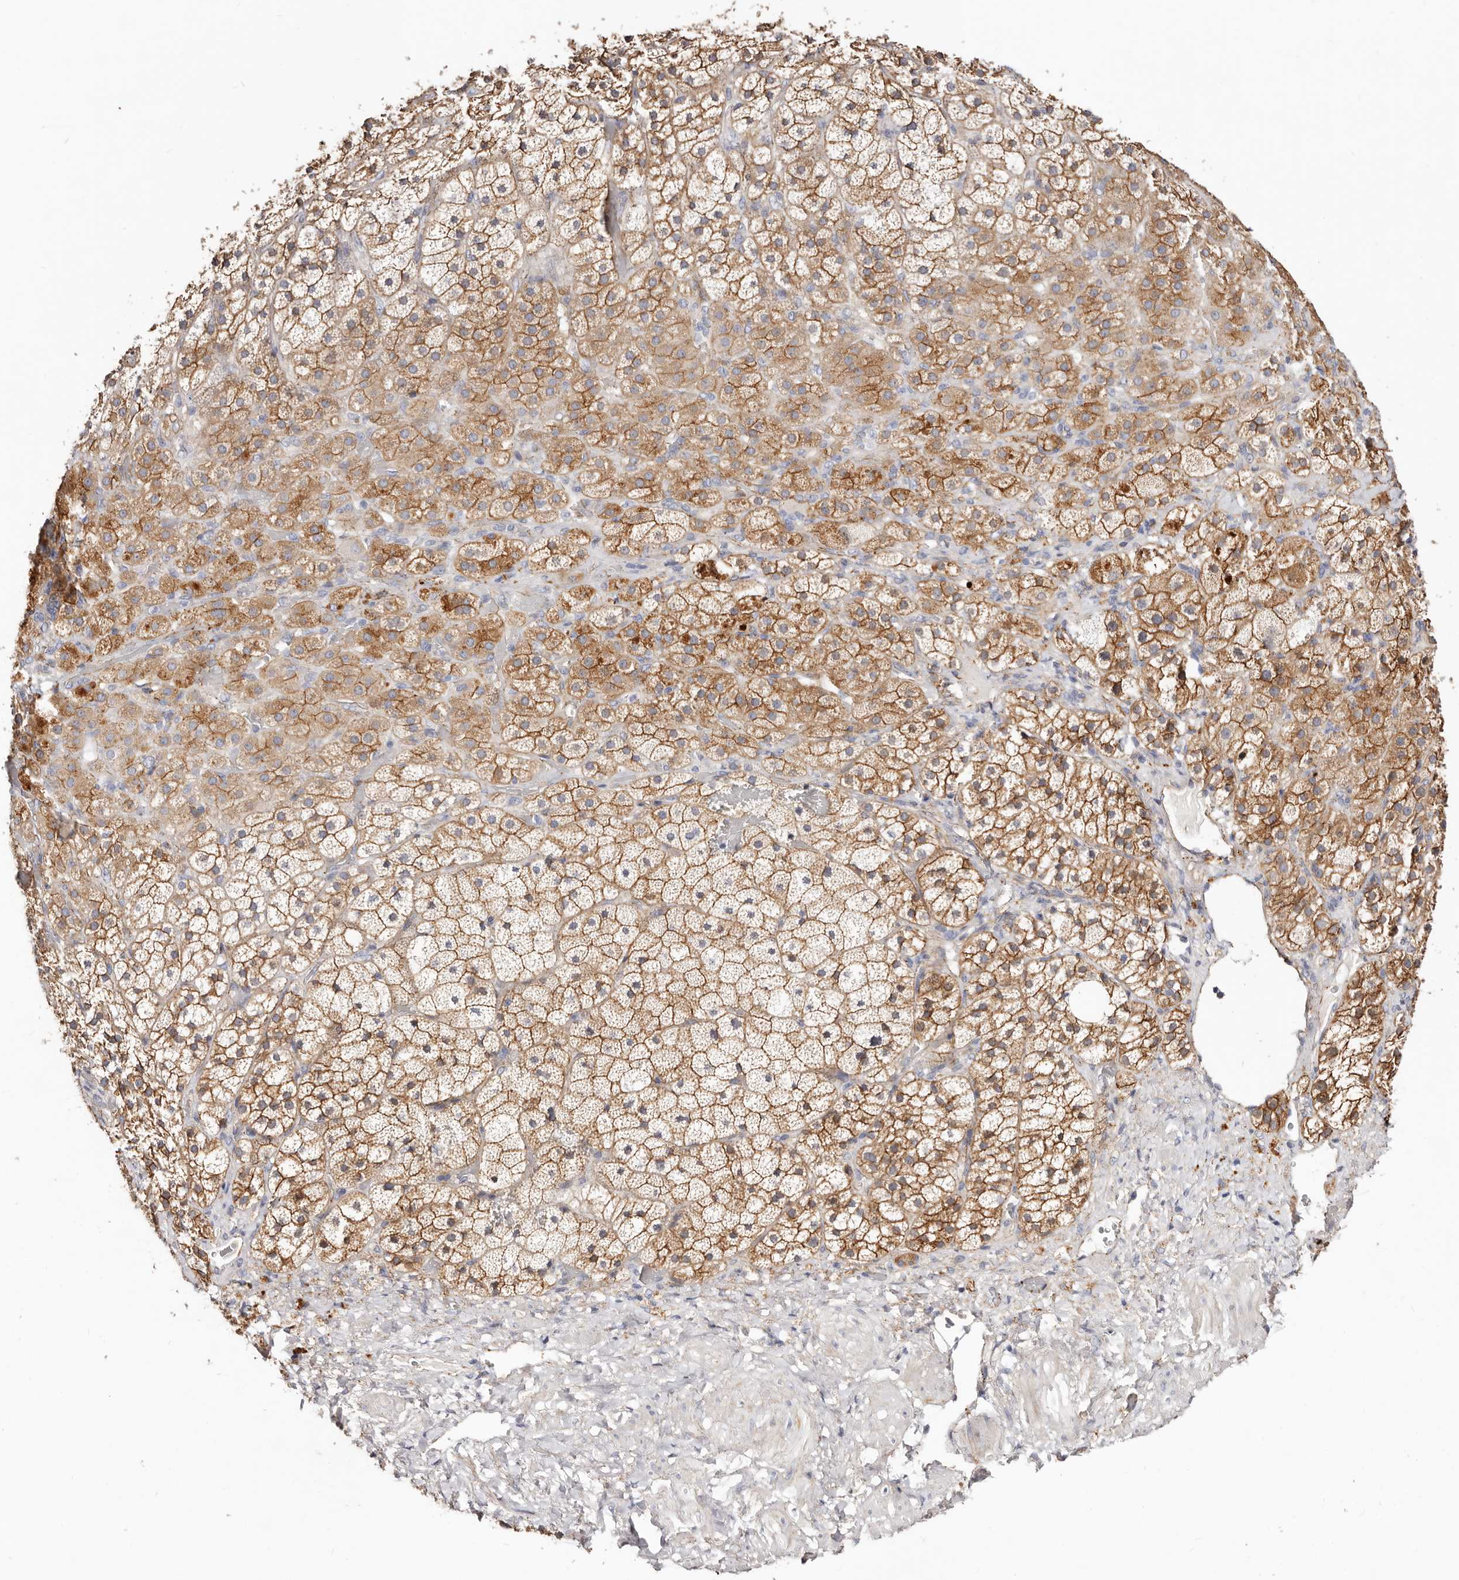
{"staining": {"intensity": "strong", "quantity": ">75%", "location": "cytoplasmic/membranous"}, "tissue": "adrenal gland", "cell_type": "Glandular cells", "image_type": "normal", "snomed": [{"axis": "morphology", "description": "Normal tissue, NOS"}, {"axis": "topography", "description": "Adrenal gland"}], "caption": "Adrenal gland stained with a brown dye reveals strong cytoplasmic/membranous positive staining in about >75% of glandular cells.", "gene": "CTNNB1", "patient": {"sex": "male", "age": 57}}